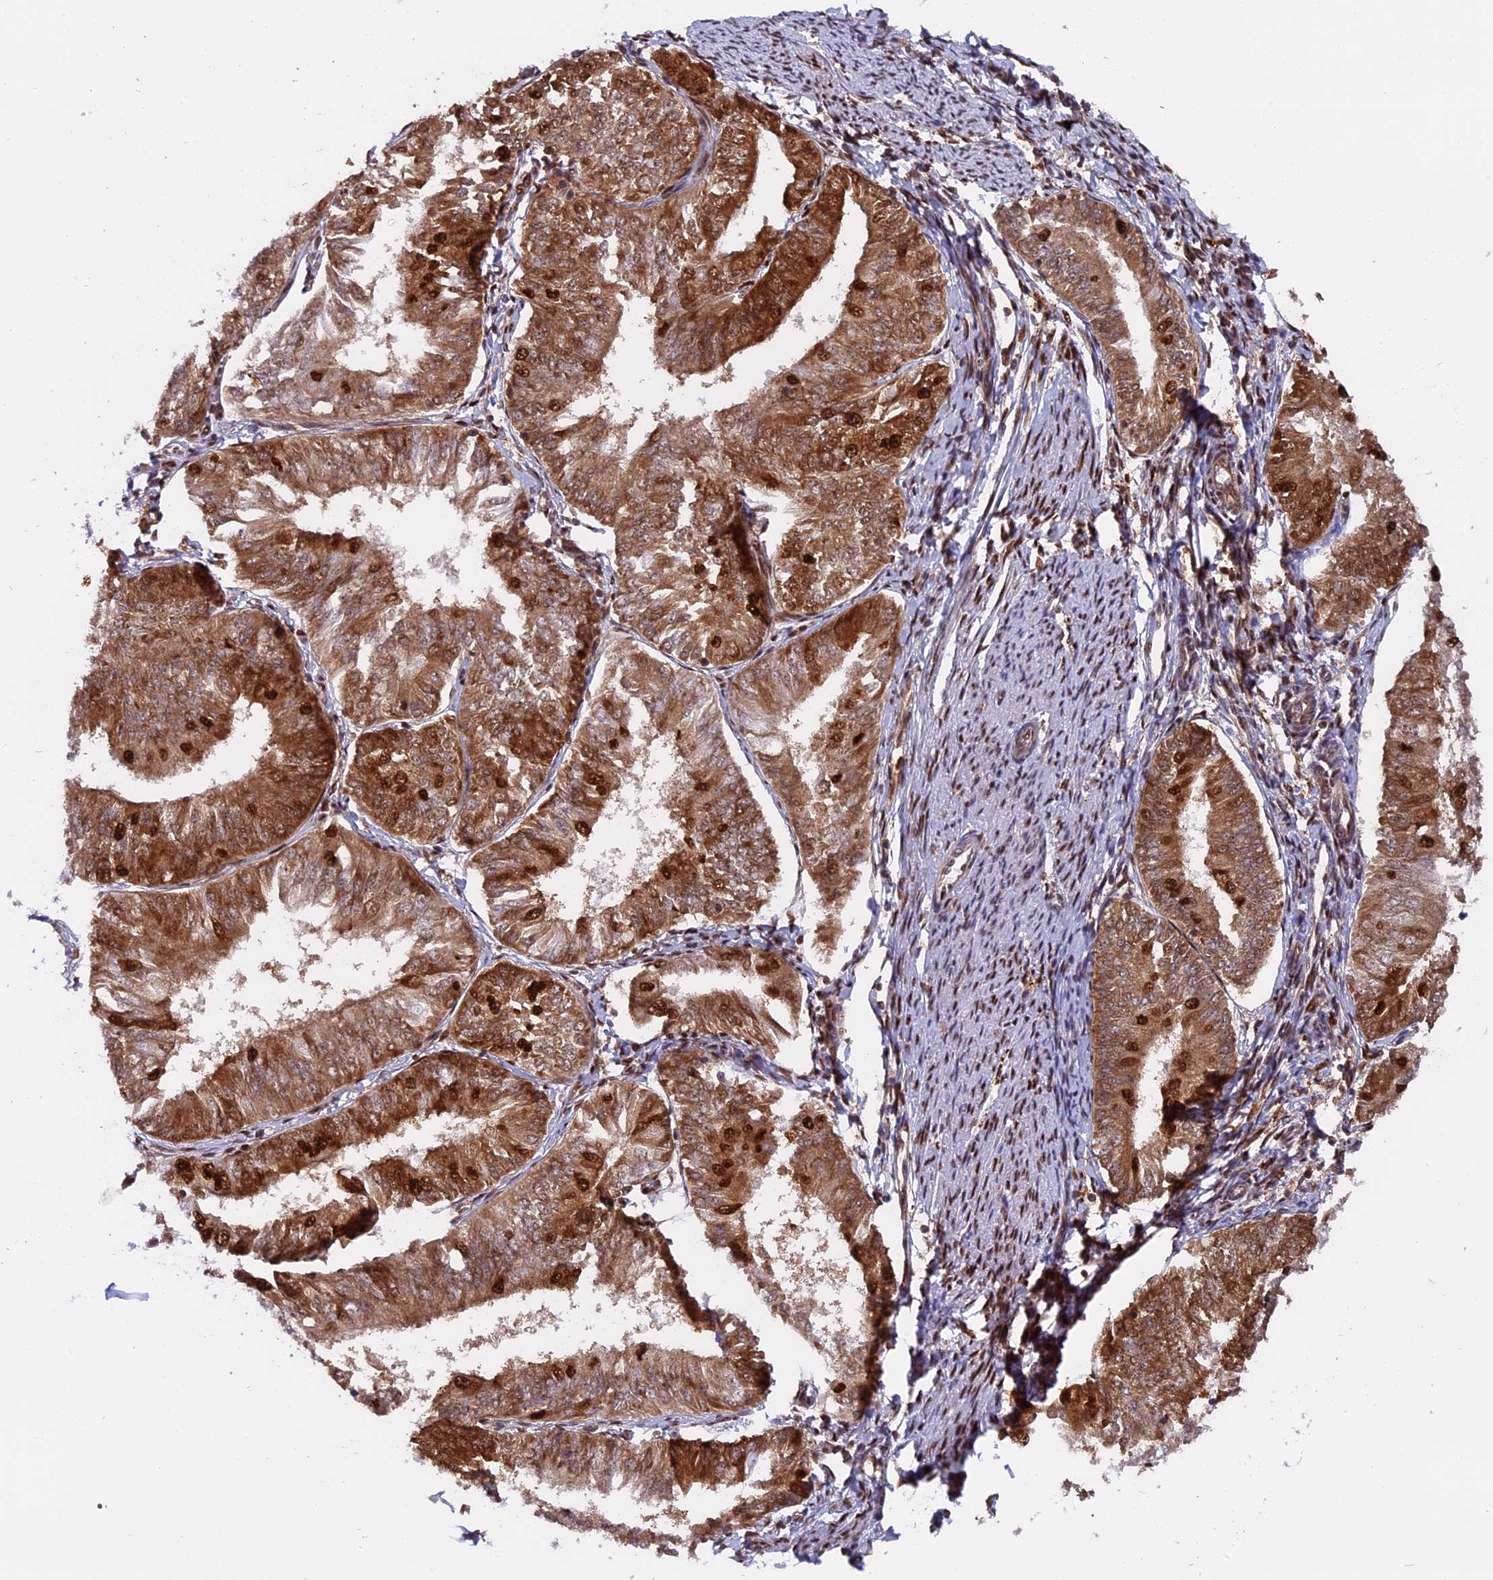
{"staining": {"intensity": "strong", "quantity": ">75%", "location": "cytoplasmic/membranous,nuclear"}, "tissue": "endometrial cancer", "cell_type": "Tumor cells", "image_type": "cancer", "snomed": [{"axis": "morphology", "description": "Adenocarcinoma, NOS"}, {"axis": "topography", "description": "Endometrium"}], "caption": "Immunohistochemistry (IHC) staining of endometrial cancer, which shows high levels of strong cytoplasmic/membranous and nuclear expression in about >75% of tumor cells indicating strong cytoplasmic/membranous and nuclear protein expression. The staining was performed using DAB (brown) for protein detection and nuclei were counterstained in hematoxylin (blue).", "gene": "RAMAC", "patient": {"sex": "female", "age": 58}}